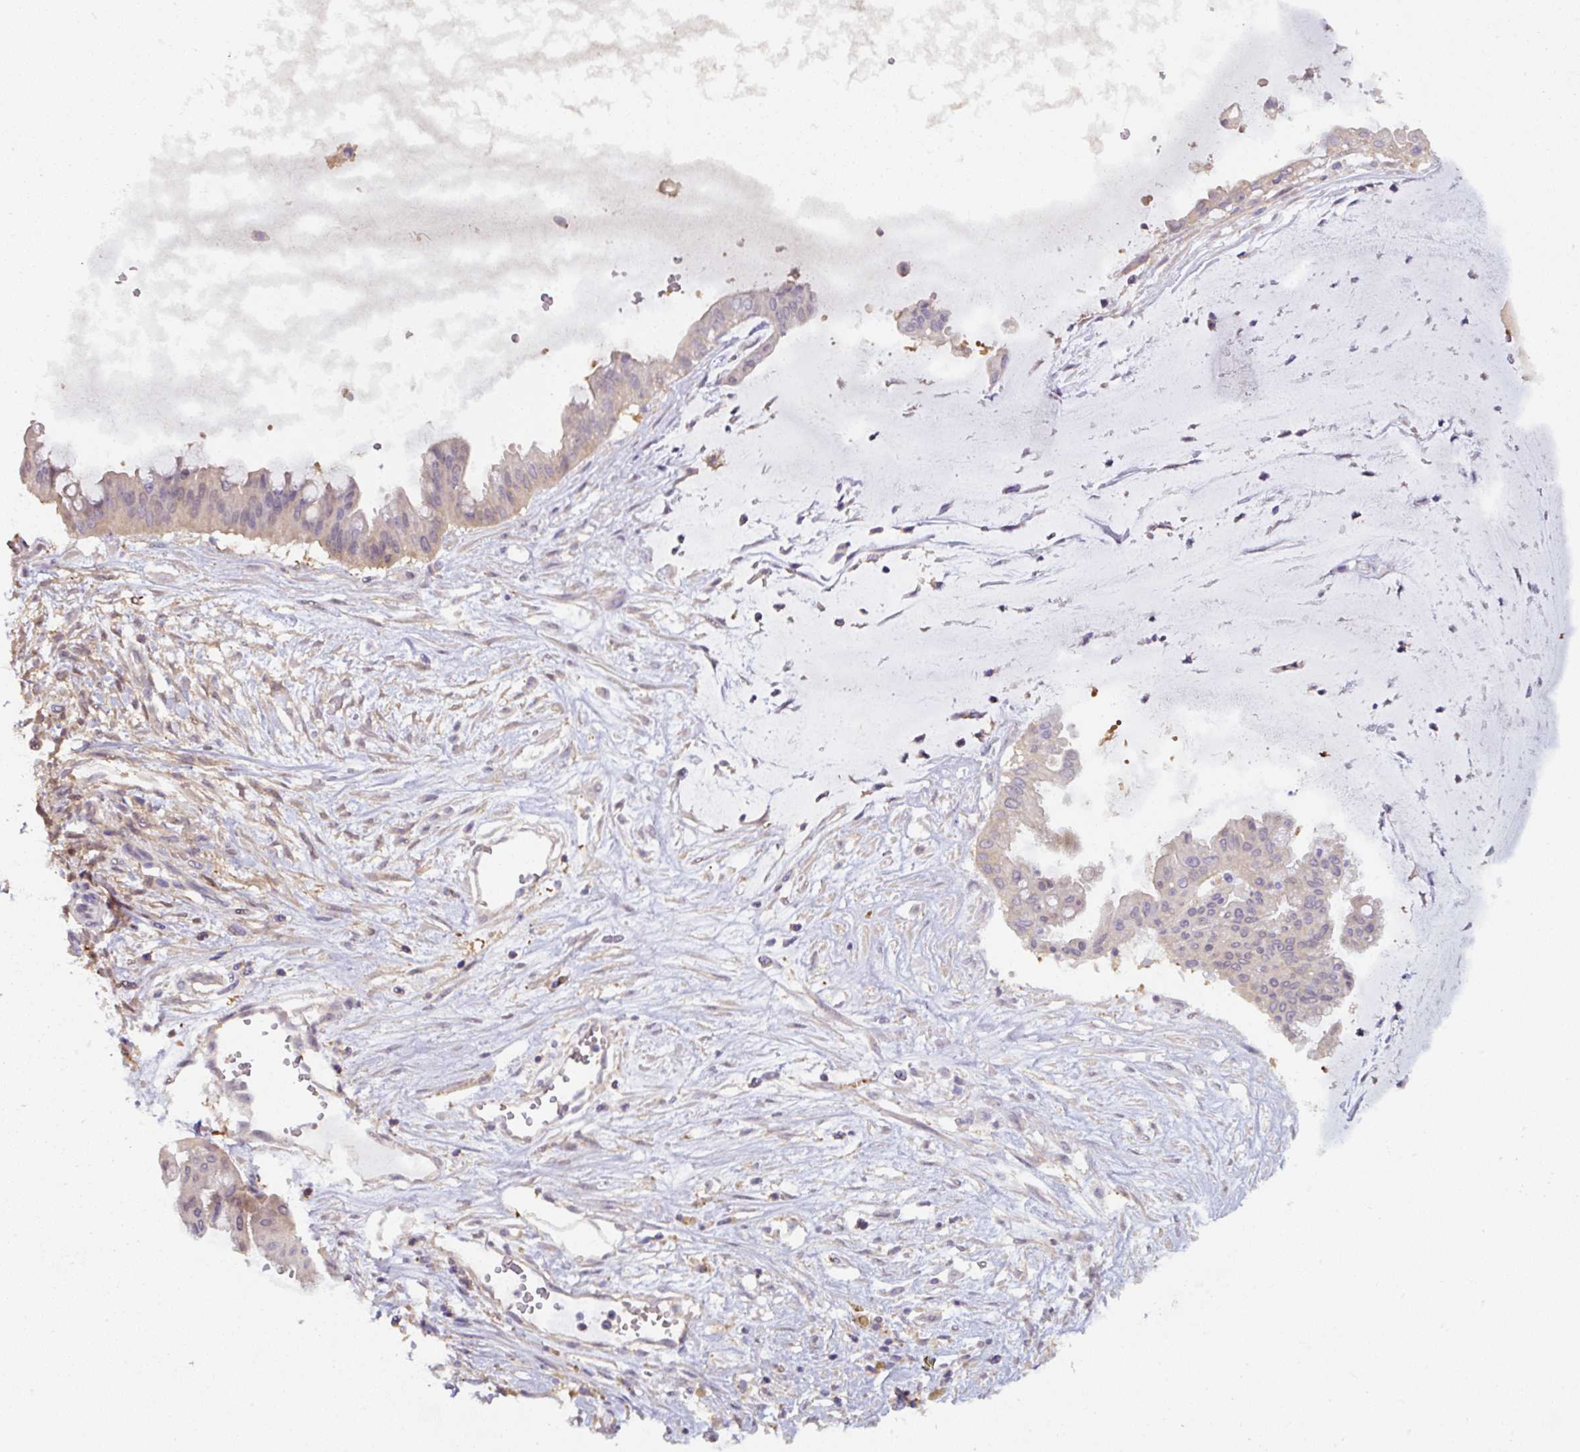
{"staining": {"intensity": "weak", "quantity": "<25%", "location": "cytoplasmic/membranous"}, "tissue": "ovarian cancer", "cell_type": "Tumor cells", "image_type": "cancer", "snomed": [{"axis": "morphology", "description": "Cystadenocarcinoma, mucinous, NOS"}, {"axis": "topography", "description": "Ovary"}], "caption": "This photomicrograph is of ovarian cancer (mucinous cystadenocarcinoma) stained with IHC to label a protein in brown with the nuclei are counter-stained blue. There is no positivity in tumor cells.", "gene": "ST13", "patient": {"sex": "female", "age": 73}}